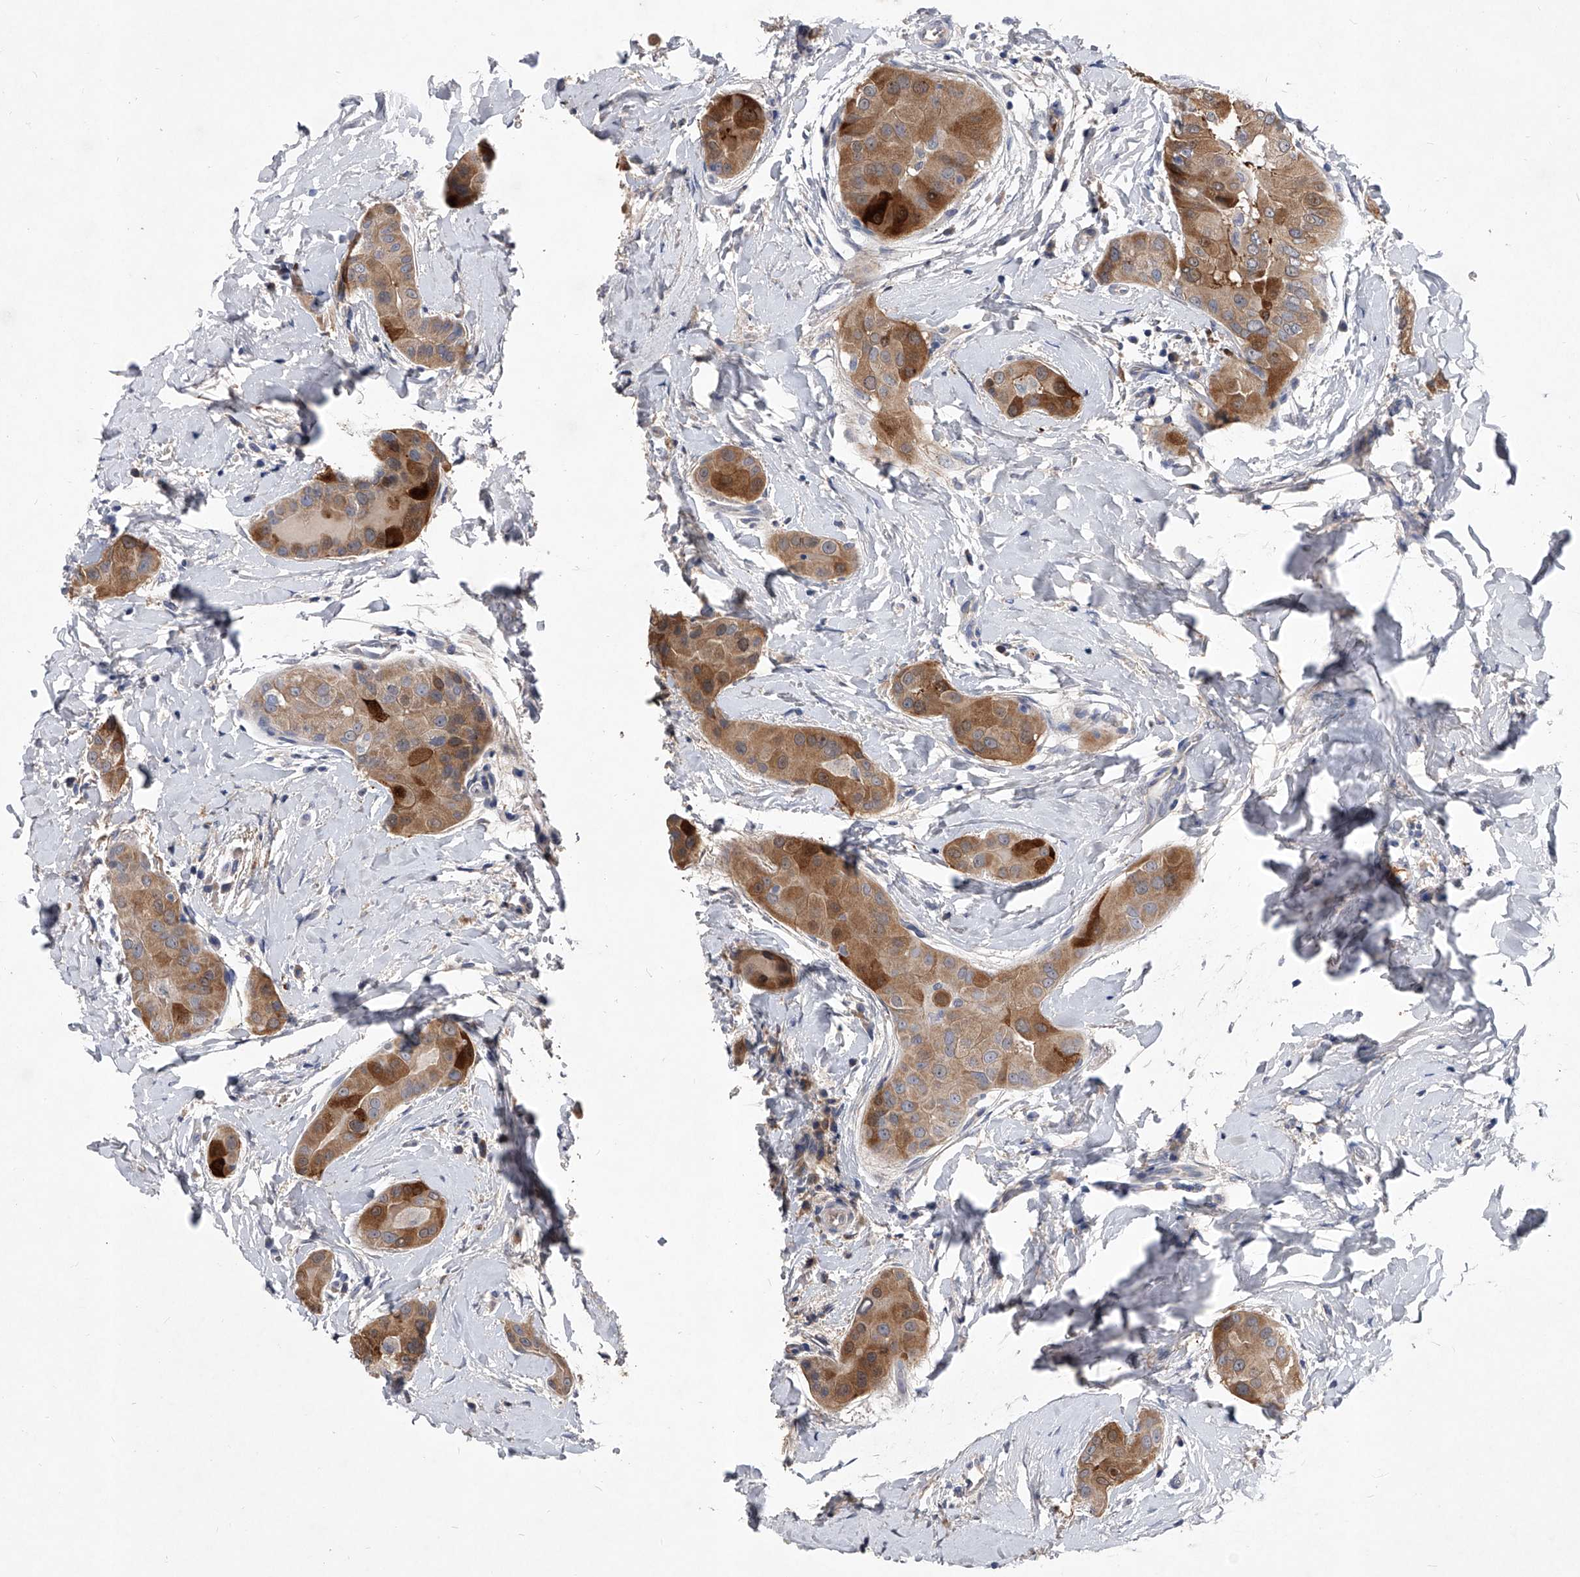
{"staining": {"intensity": "moderate", "quantity": ">75%", "location": "cytoplasmic/membranous"}, "tissue": "thyroid cancer", "cell_type": "Tumor cells", "image_type": "cancer", "snomed": [{"axis": "morphology", "description": "Papillary adenocarcinoma, NOS"}, {"axis": "topography", "description": "Thyroid gland"}], "caption": "Immunohistochemistry staining of papillary adenocarcinoma (thyroid), which demonstrates medium levels of moderate cytoplasmic/membranous positivity in about >75% of tumor cells indicating moderate cytoplasmic/membranous protein expression. The staining was performed using DAB (3,3'-diaminobenzidine) (brown) for protein detection and nuclei were counterstained in hematoxylin (blue).", "gene": "C5", "patient": {"sex": "male", "age": 33}}